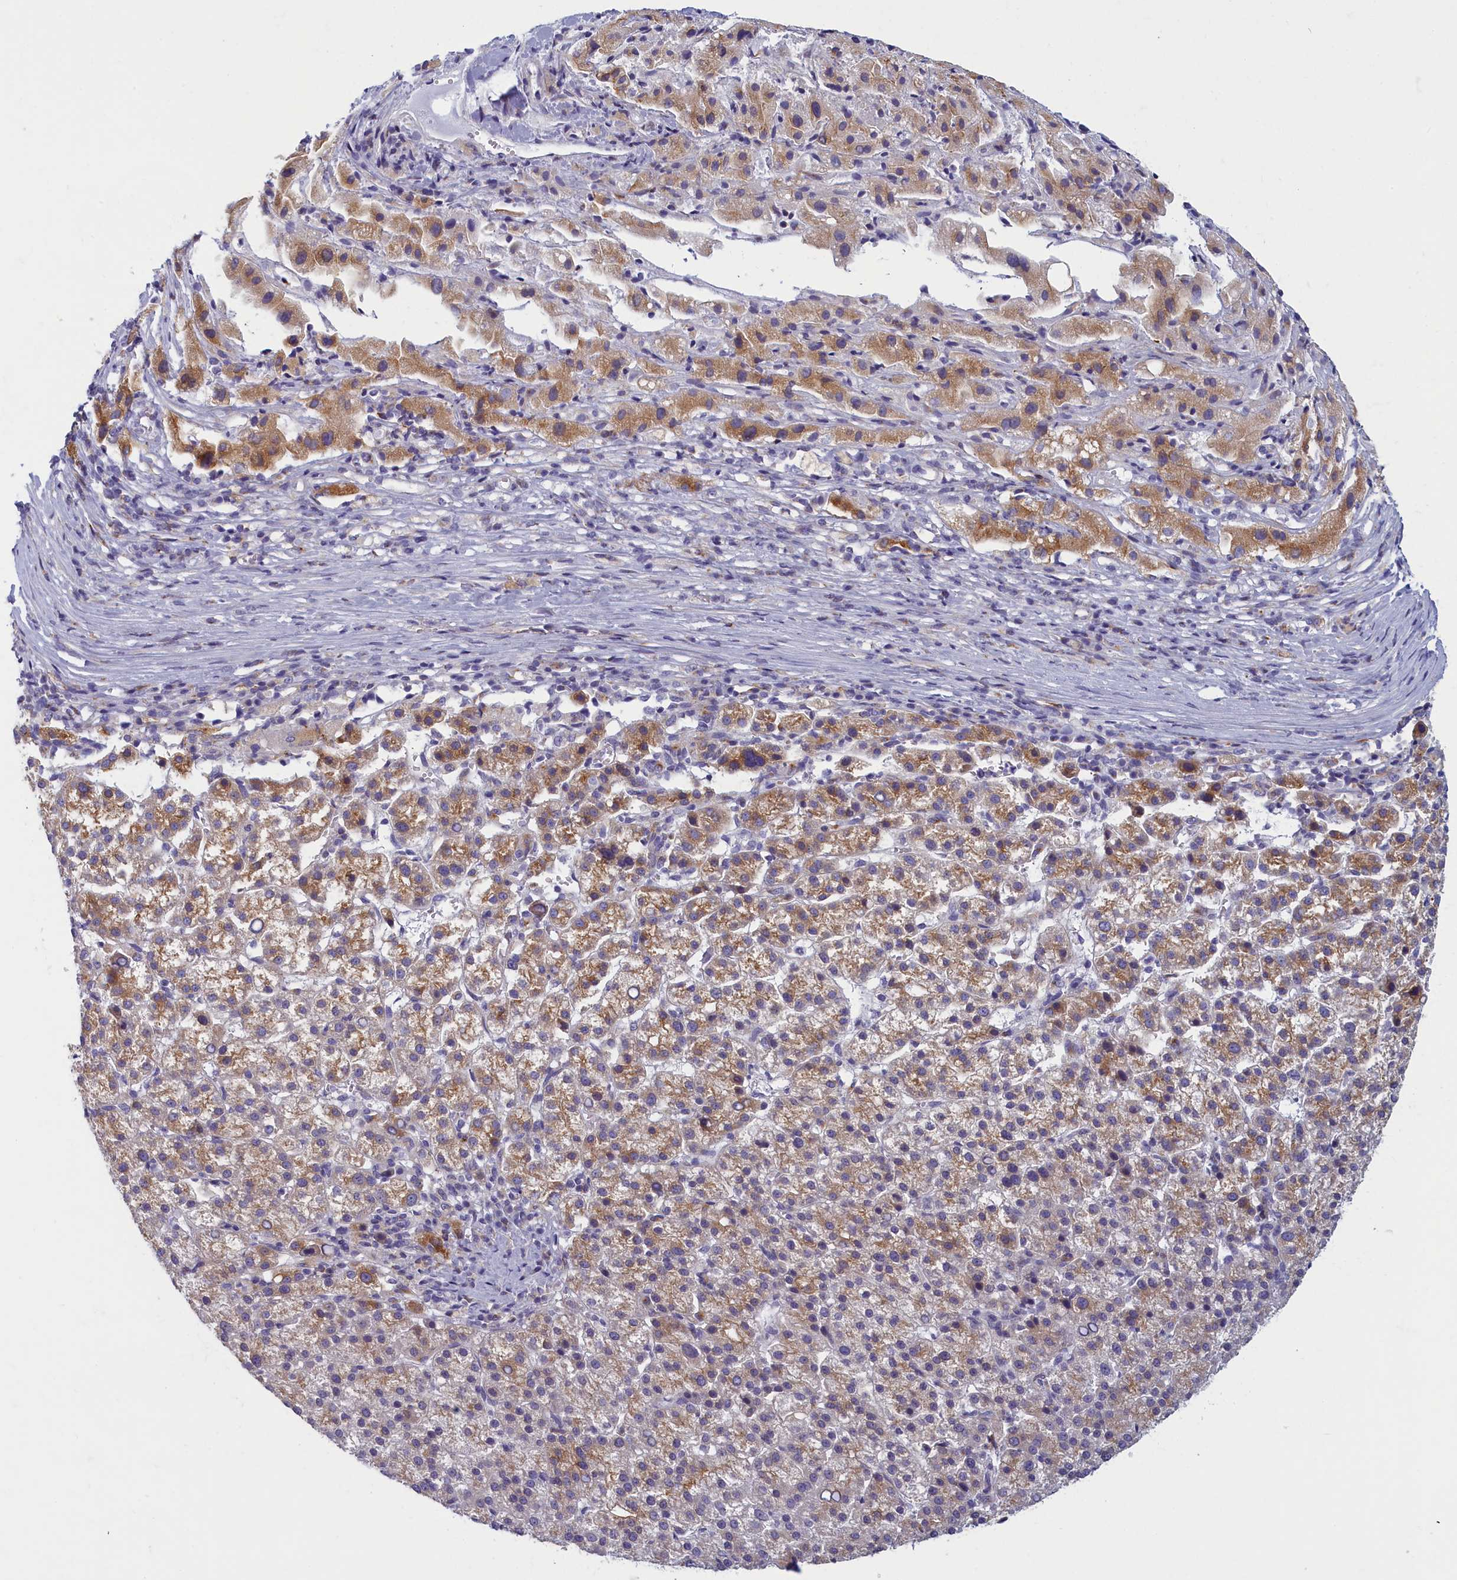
{"staining": {"intensity": "moderate", "quantity": ">75%", "location": "cytoplasmic/membranous"}, "tissue": "liver cancer", "cell_type": "Tumor cells", "image_type": "cancer", "snomed": [{"axis": "morphology", "description": "Carcinoma, Hepatocellular, NOS"}, {"axis": "topography", "description": "Liver"}], "caption": "Immunohistochemical staining of liver cancer shows moderate cytoplasmic/membranous protein expression in about >75% of tumor cells.", "gene": "NOL10", "patient": {"sex": "female", "age": 58}}